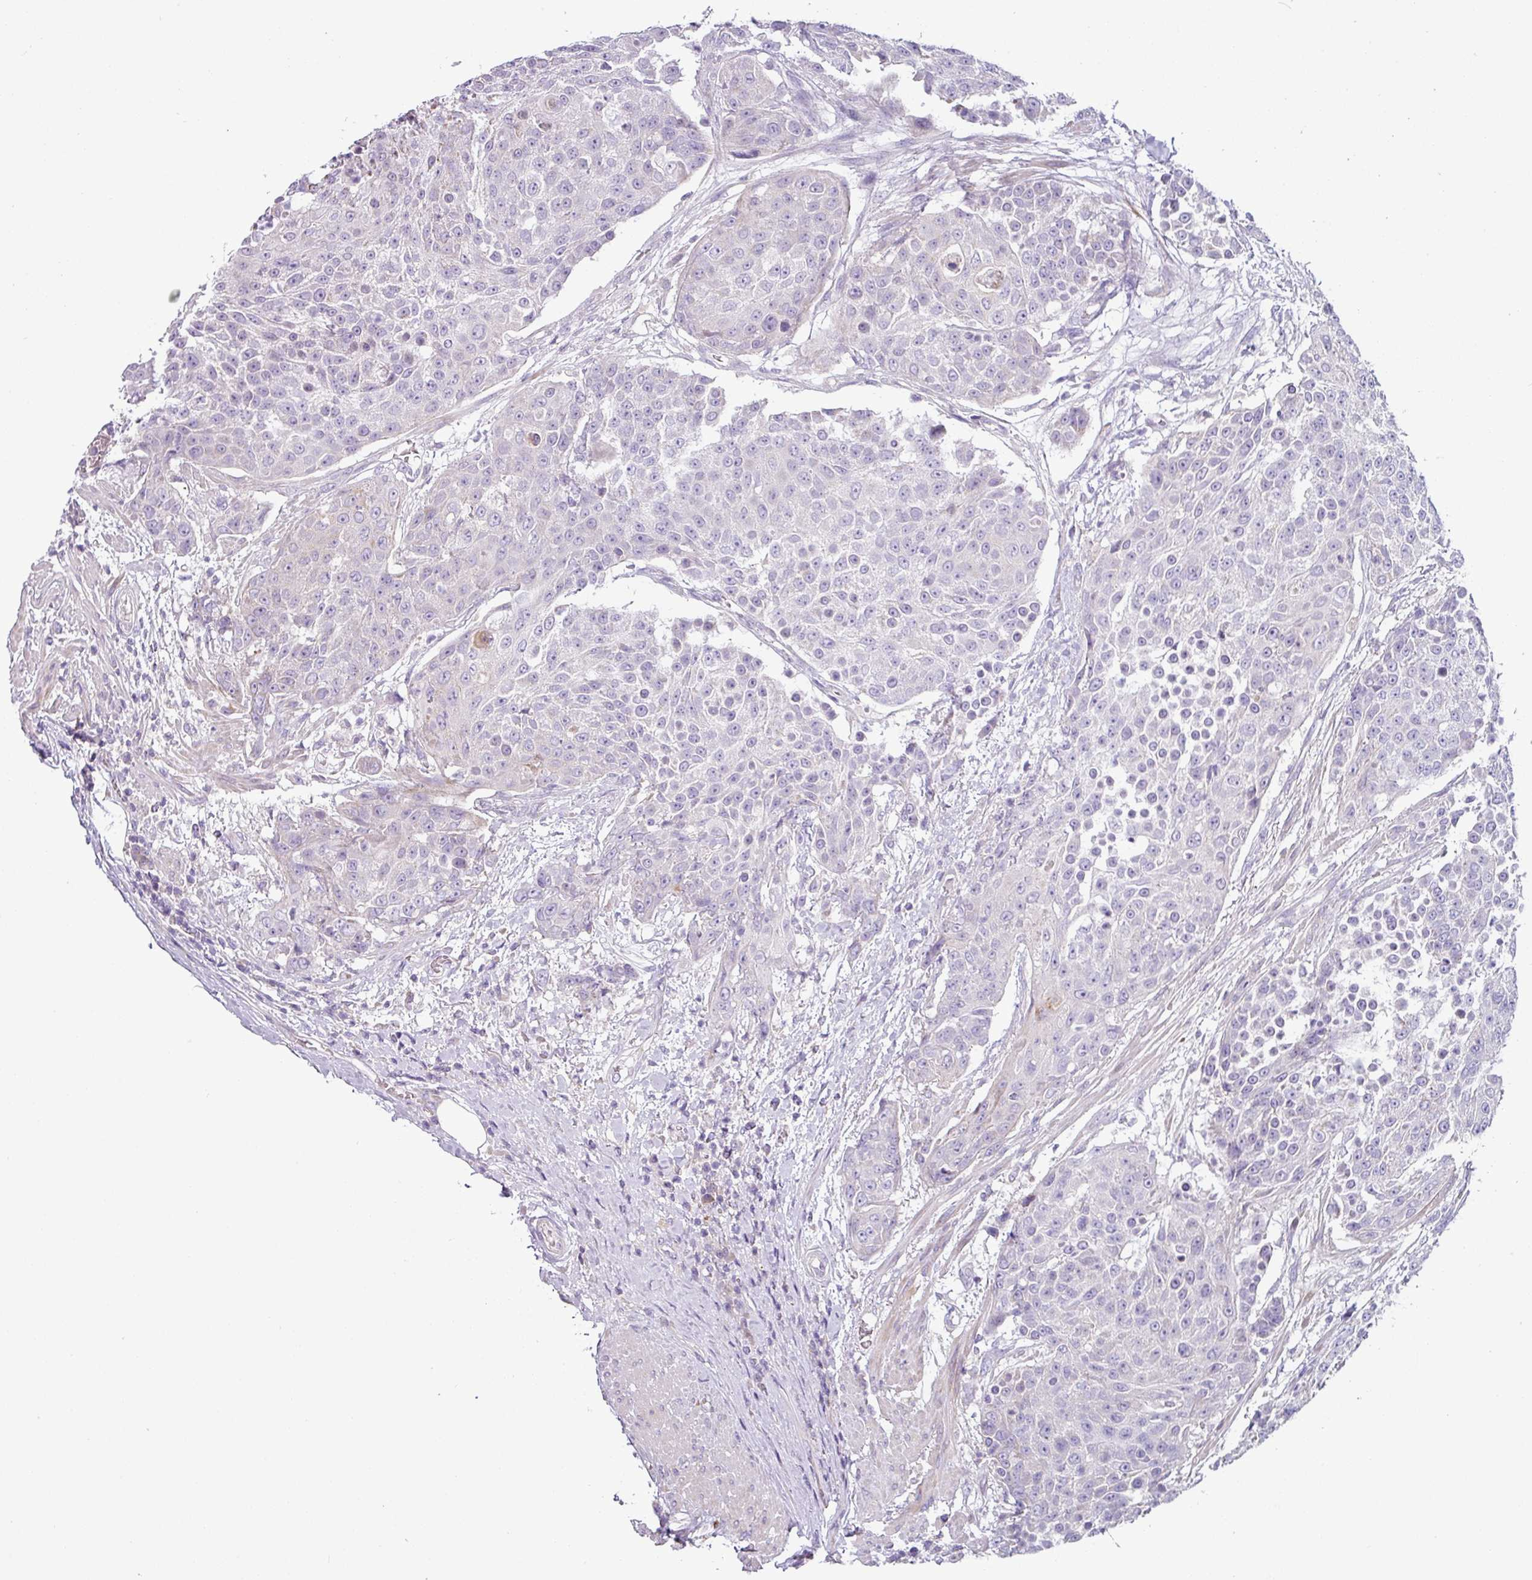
{"staining": {"intensity": "negative", "quantity": "none", "location": "none"}, "tissue": "urothelial cancer", "cell_type": "Tumor cells", "image_type": "cancer", "snomed": [{"axis": "morphology", "description": "Urothelial carcinoma, High grade"}, {"axis": "topography", "description": "Urinary bladder"}], "caption": "DAB (3,3'-diaminobenzidine) immunohistochemical staining of urothelial cancer reveals no significant staining in tumor cells.", "gene": "RGS16", "patient": {"sex": "female", "age": 63}}